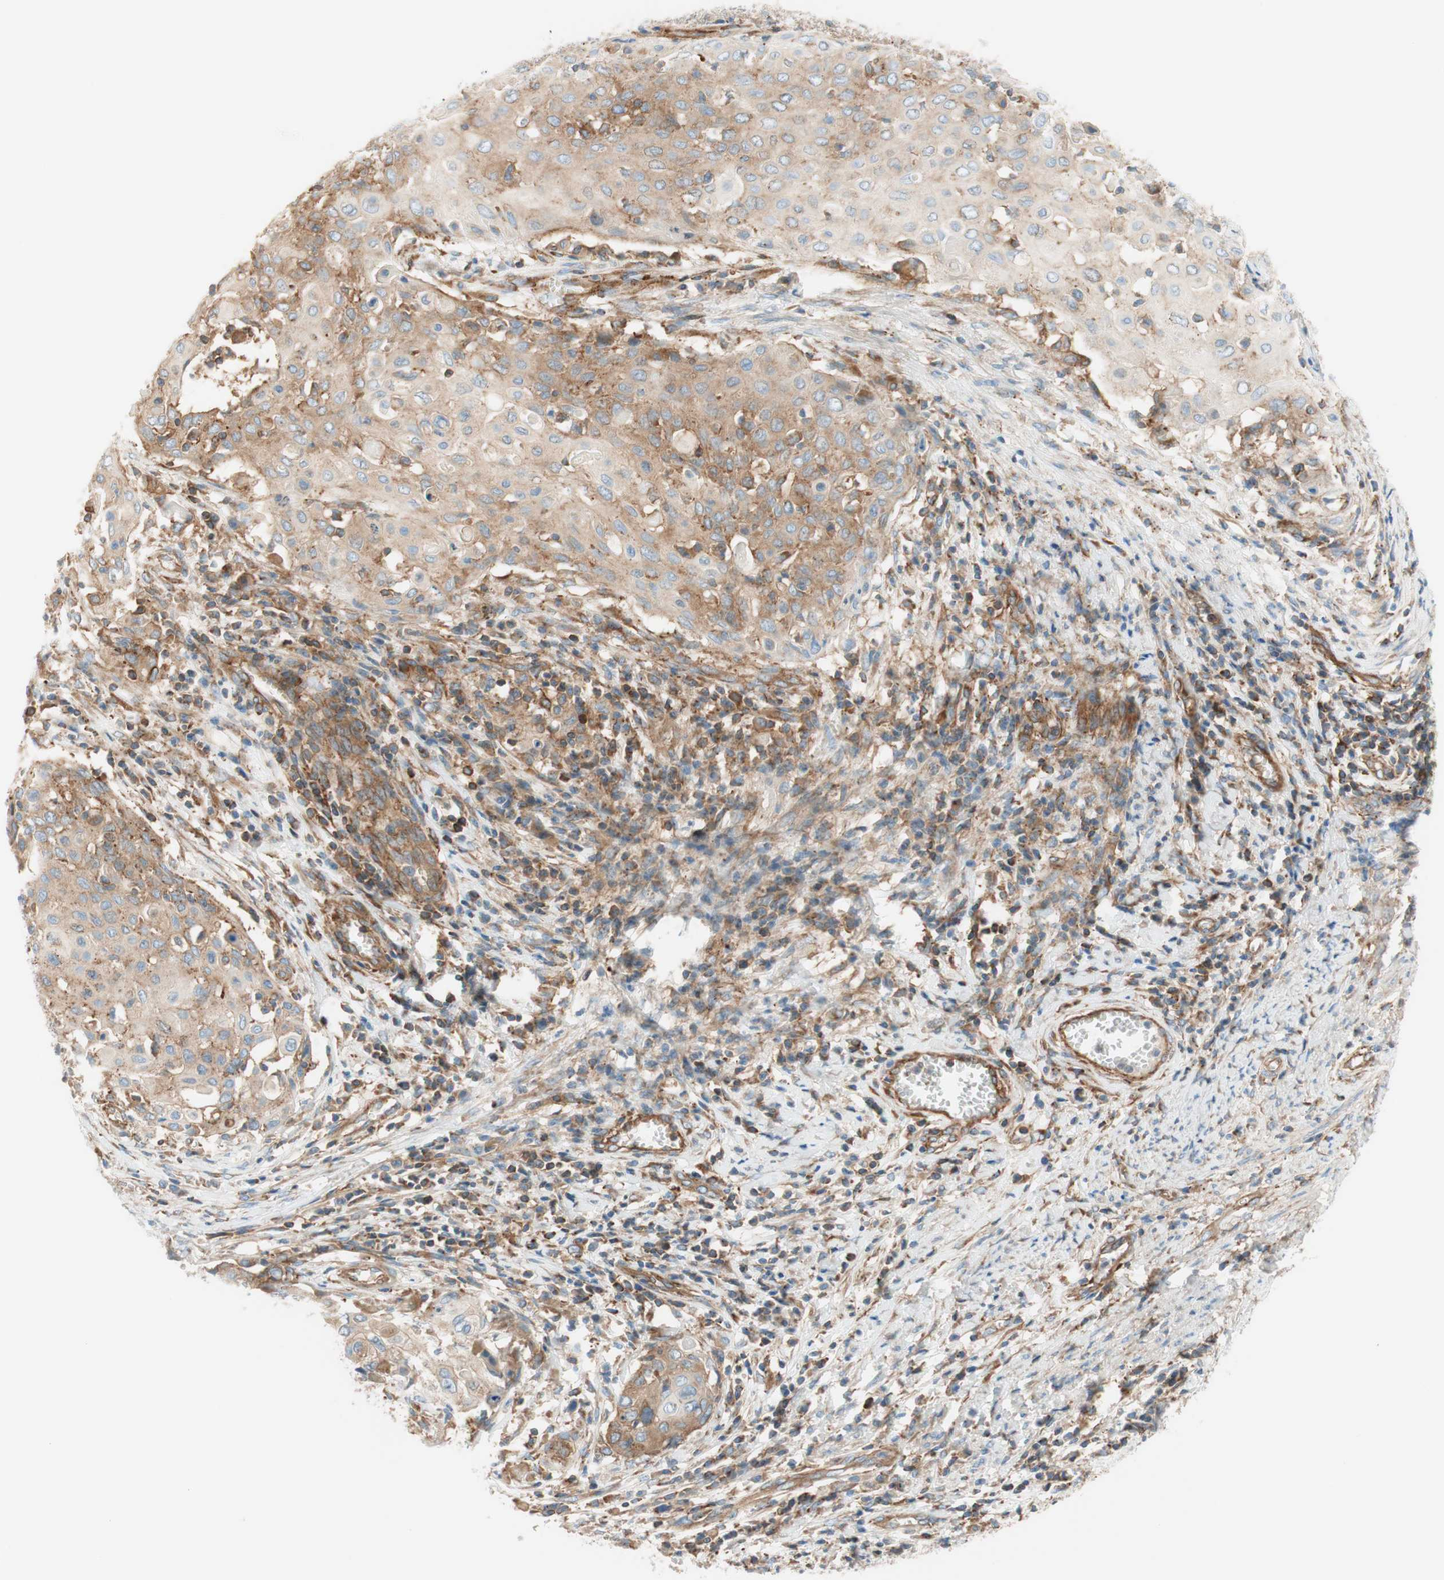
{"staining": {"intensity": "moderate", "quantity": "25%-75%", "location": "cytoplasmic/membranous"}, "tissue": "cervical cancer", "cell_type": "Tumor cells", "image_type": "cancer", "snomed": [{"axis": "morphology", "description": "Squamous cell carcinoma, NOS"}, {"axis": "topography", "description": "Cervix"}], "caption": "Brown immunohistochemical staining in squamous cell carcinoma (cervical) demonstrates moderate cytoplasmic/membranous staining in about 25%-75% of tumor cells. Nuclei are stained in blue.", "gene": "VPS26A", "patient": {"sex": "female", "age": 39}}